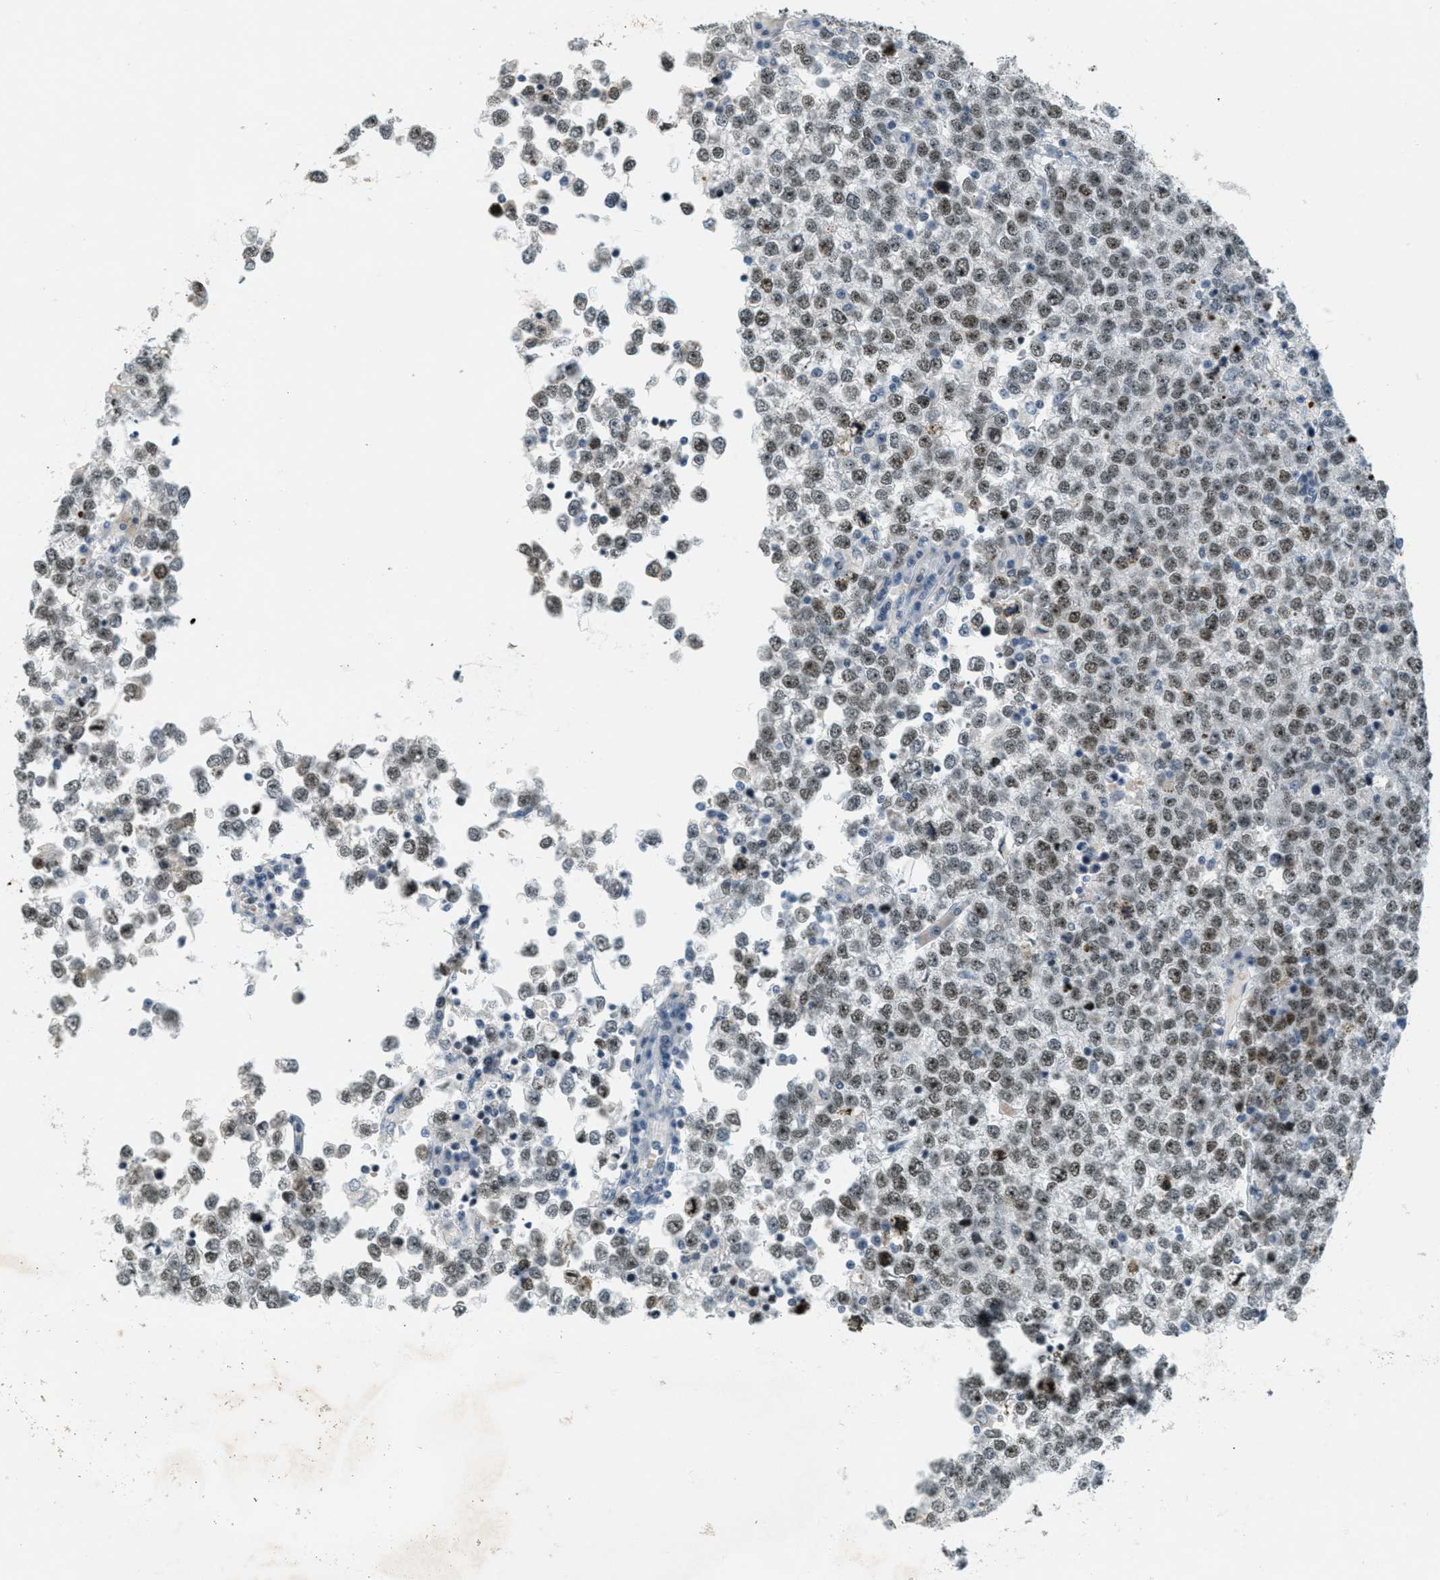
{"staining": {"intensity": "strong", "quantity": "25%-75%", "location": "nuclear"}, "tissue": "testis cancer", "cell_type": "Tumor cells", "image_type": "cancer", "snomed": [{"axis": "morphology", "description": "Seminoma, NOS"}, {"axis": "topography", "description": "Testis"}], "caption": "The histopathology image displays a brown stain indicating the presence of a protein in the nuclear of tumor cells in seminoma (testis).", "gene": "DDX47", "patient": {"sex": "male", "age": 65}}